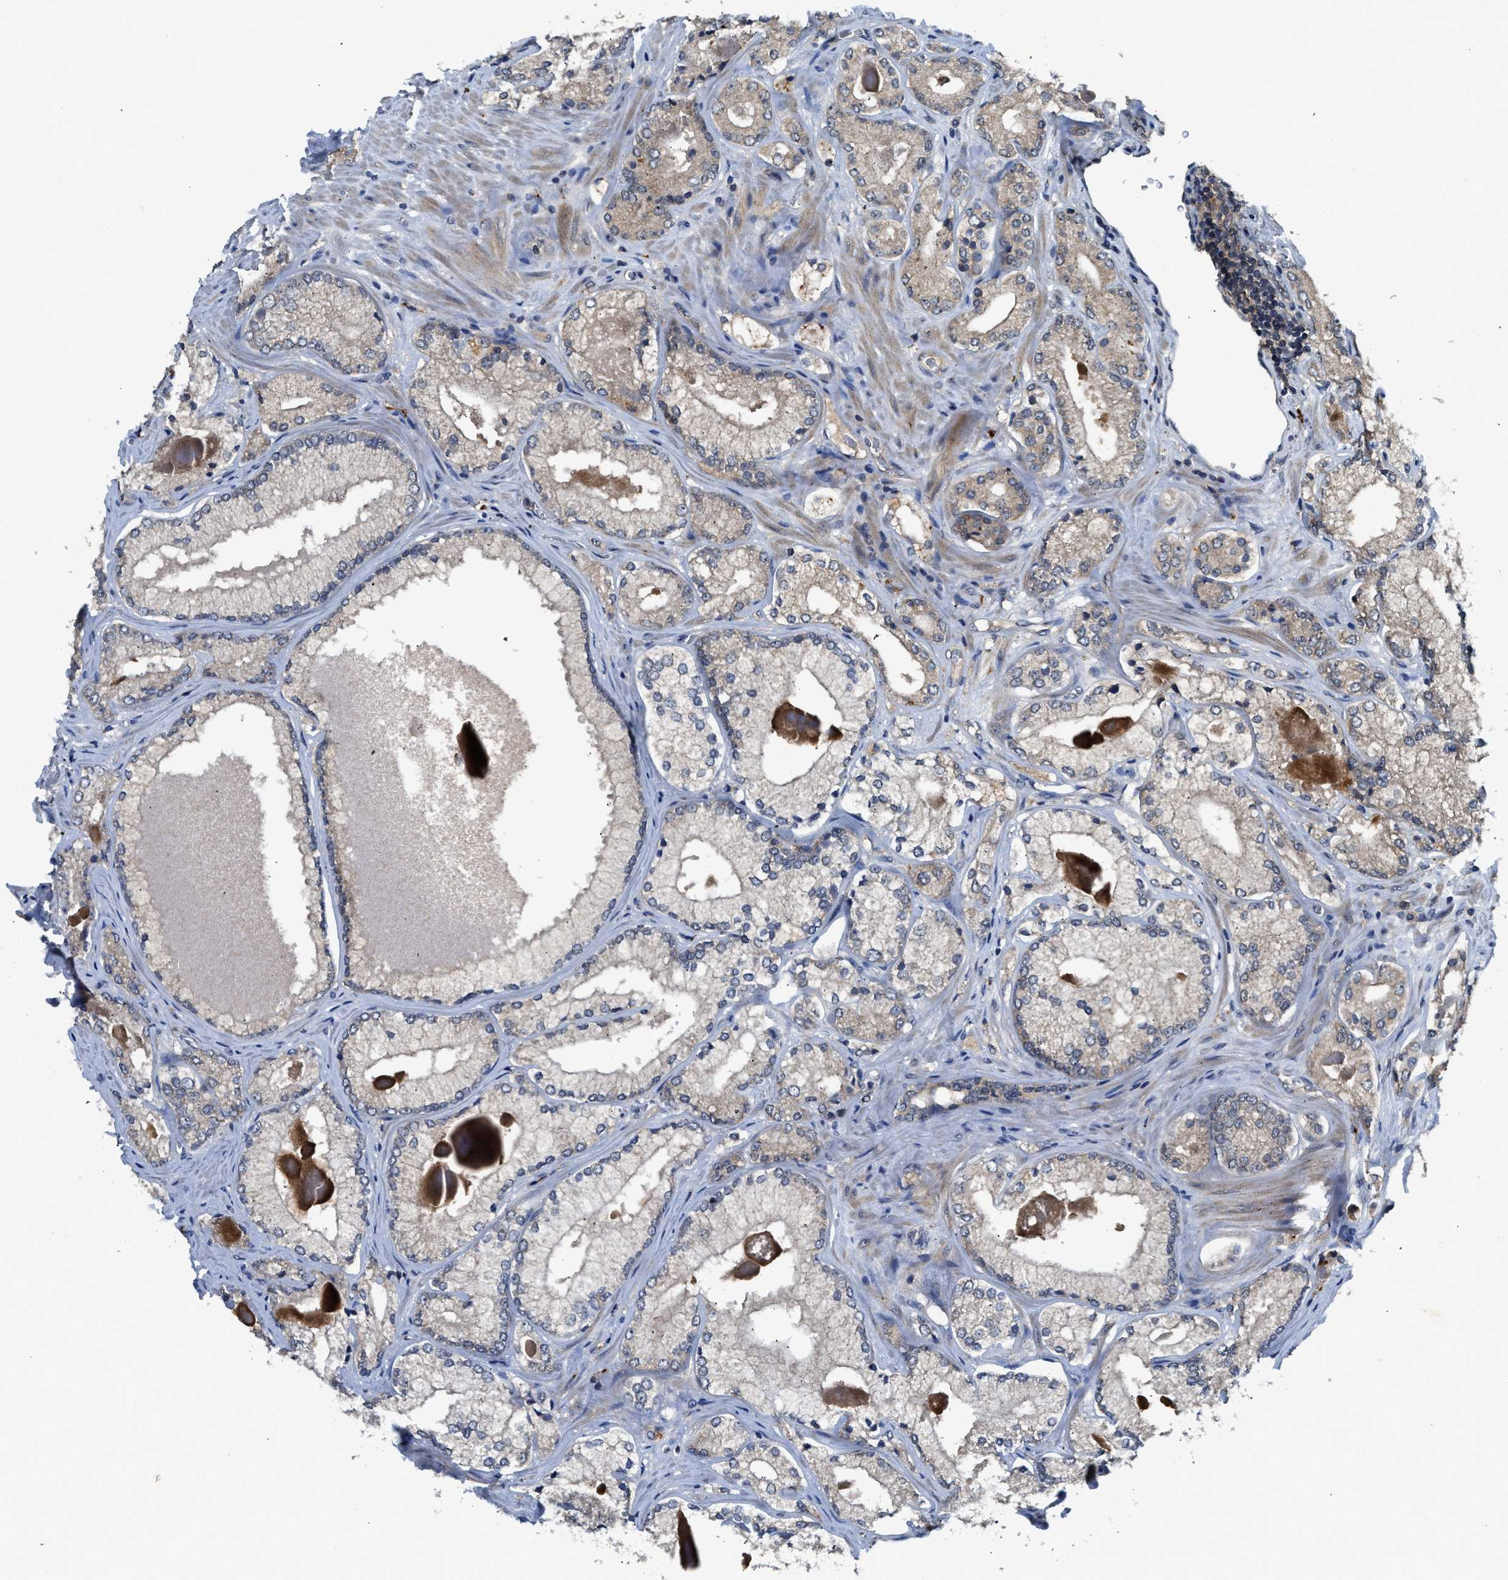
{"staining": {"intensity": "weak", "quantity": "25%-75%", "location": "cytoplasmic/membranous"}, "tissue": "prostate cancer", "cell_type": "Tumor cells", "image_type": "cancer", "snomed": [{"axis": "morphology", "description": "Adenocarcinoma, Low grade"}, {"axis": "topography", "description": "Prostate"}], "caption": "Human prostate adenocarcinoma (low-grade) stained with a protein marker displays weak staining in tumor cells.", "gene": "PDE7A", "patient": {"sex": "male", "age": 65}}